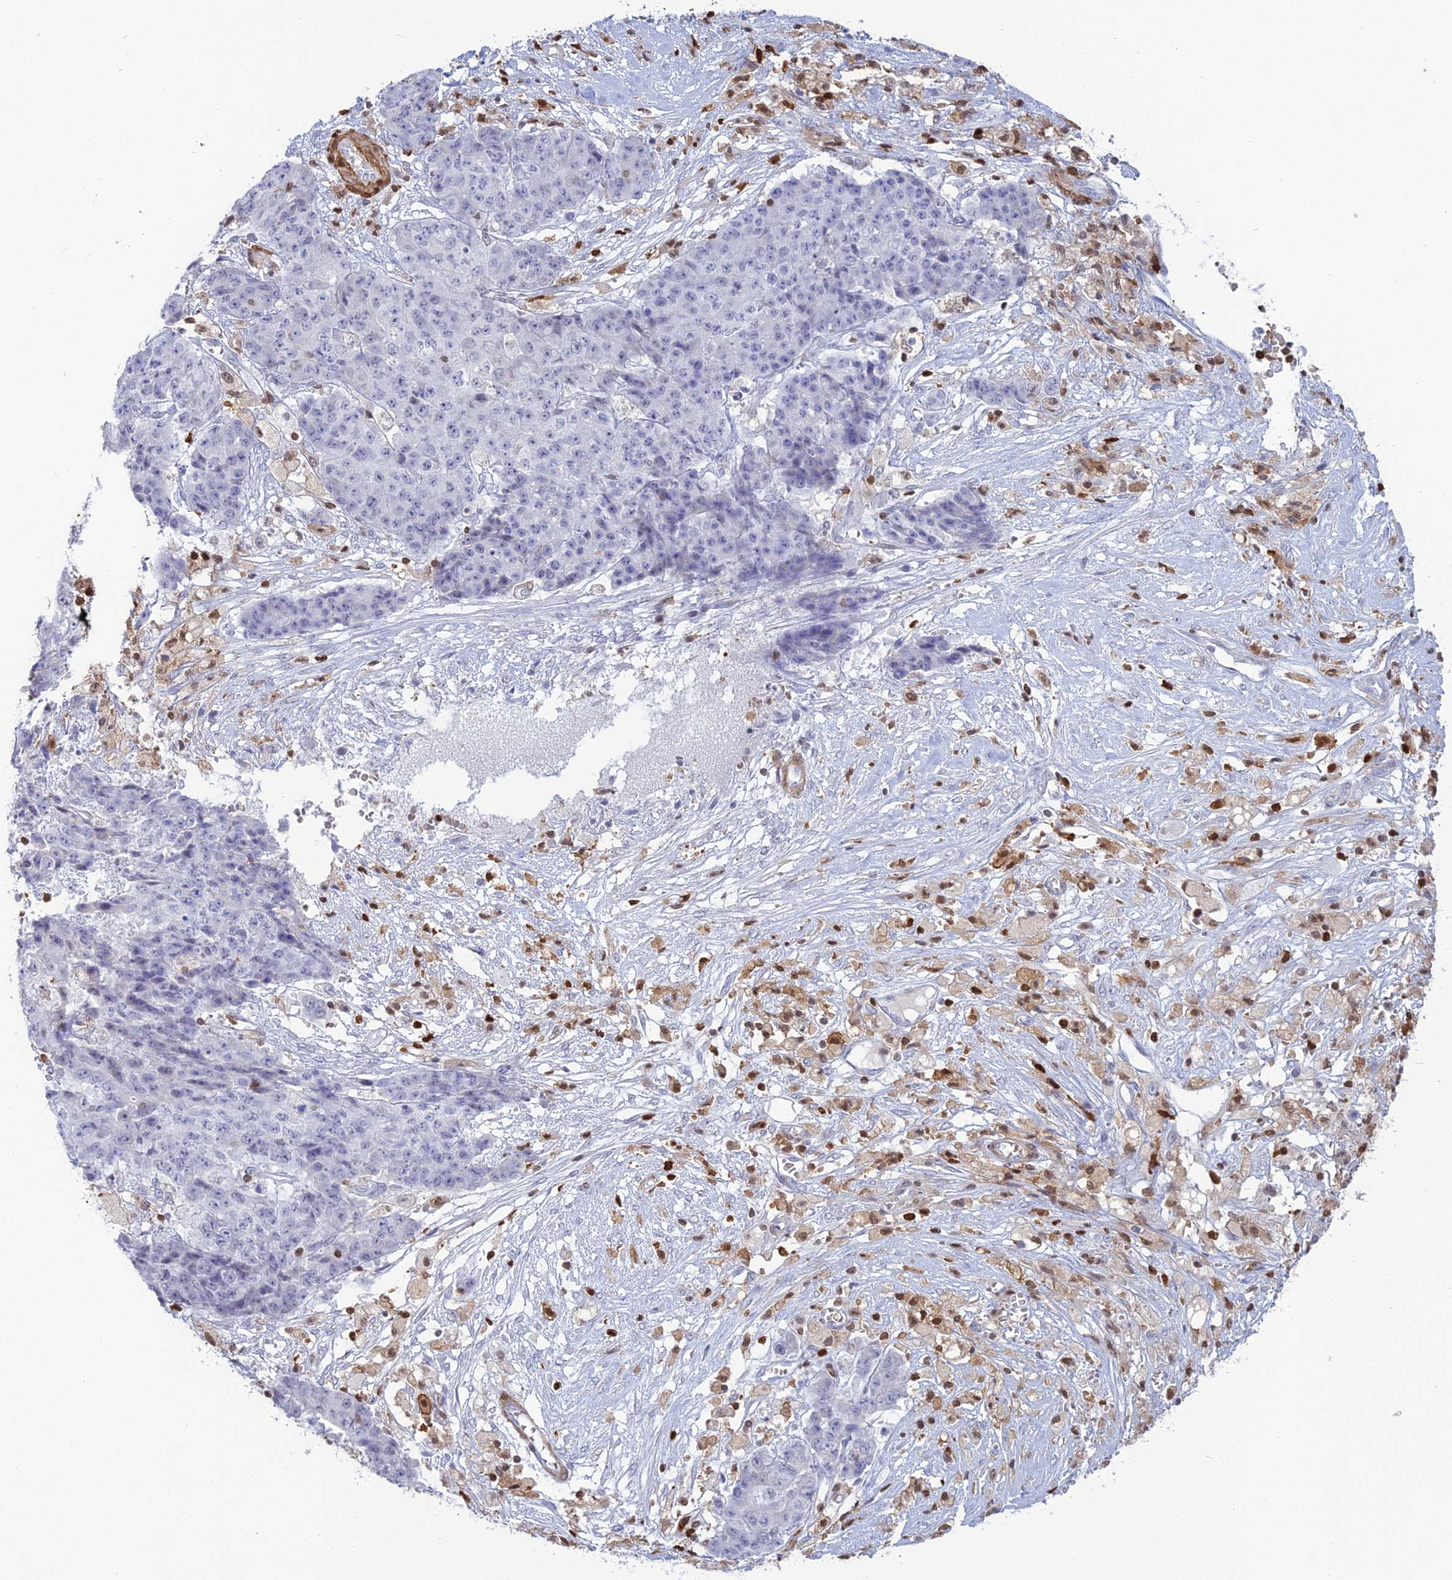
{"staining": {"intensity": "negative", "quantity": "none", "location": "none"}, "tissue": "ovarian cancer", "cell_type": "Tumor cells", "image_type": "cancer", "snomed": [{"axis": "morphology", "description": "Carcinoma, endometroid"}, {"axis": "topography", "description": "Ovary"}], "caption": "This micrograph is of ovarian endometroid carcinoma stained with immunohistochemistry (IHC) to label a protein in brown with the nuclei are counter-stained blue. There is no staining in tumor cells.", "gene": "PGBD4", "patient": {"sex": "female", "age": 42}}